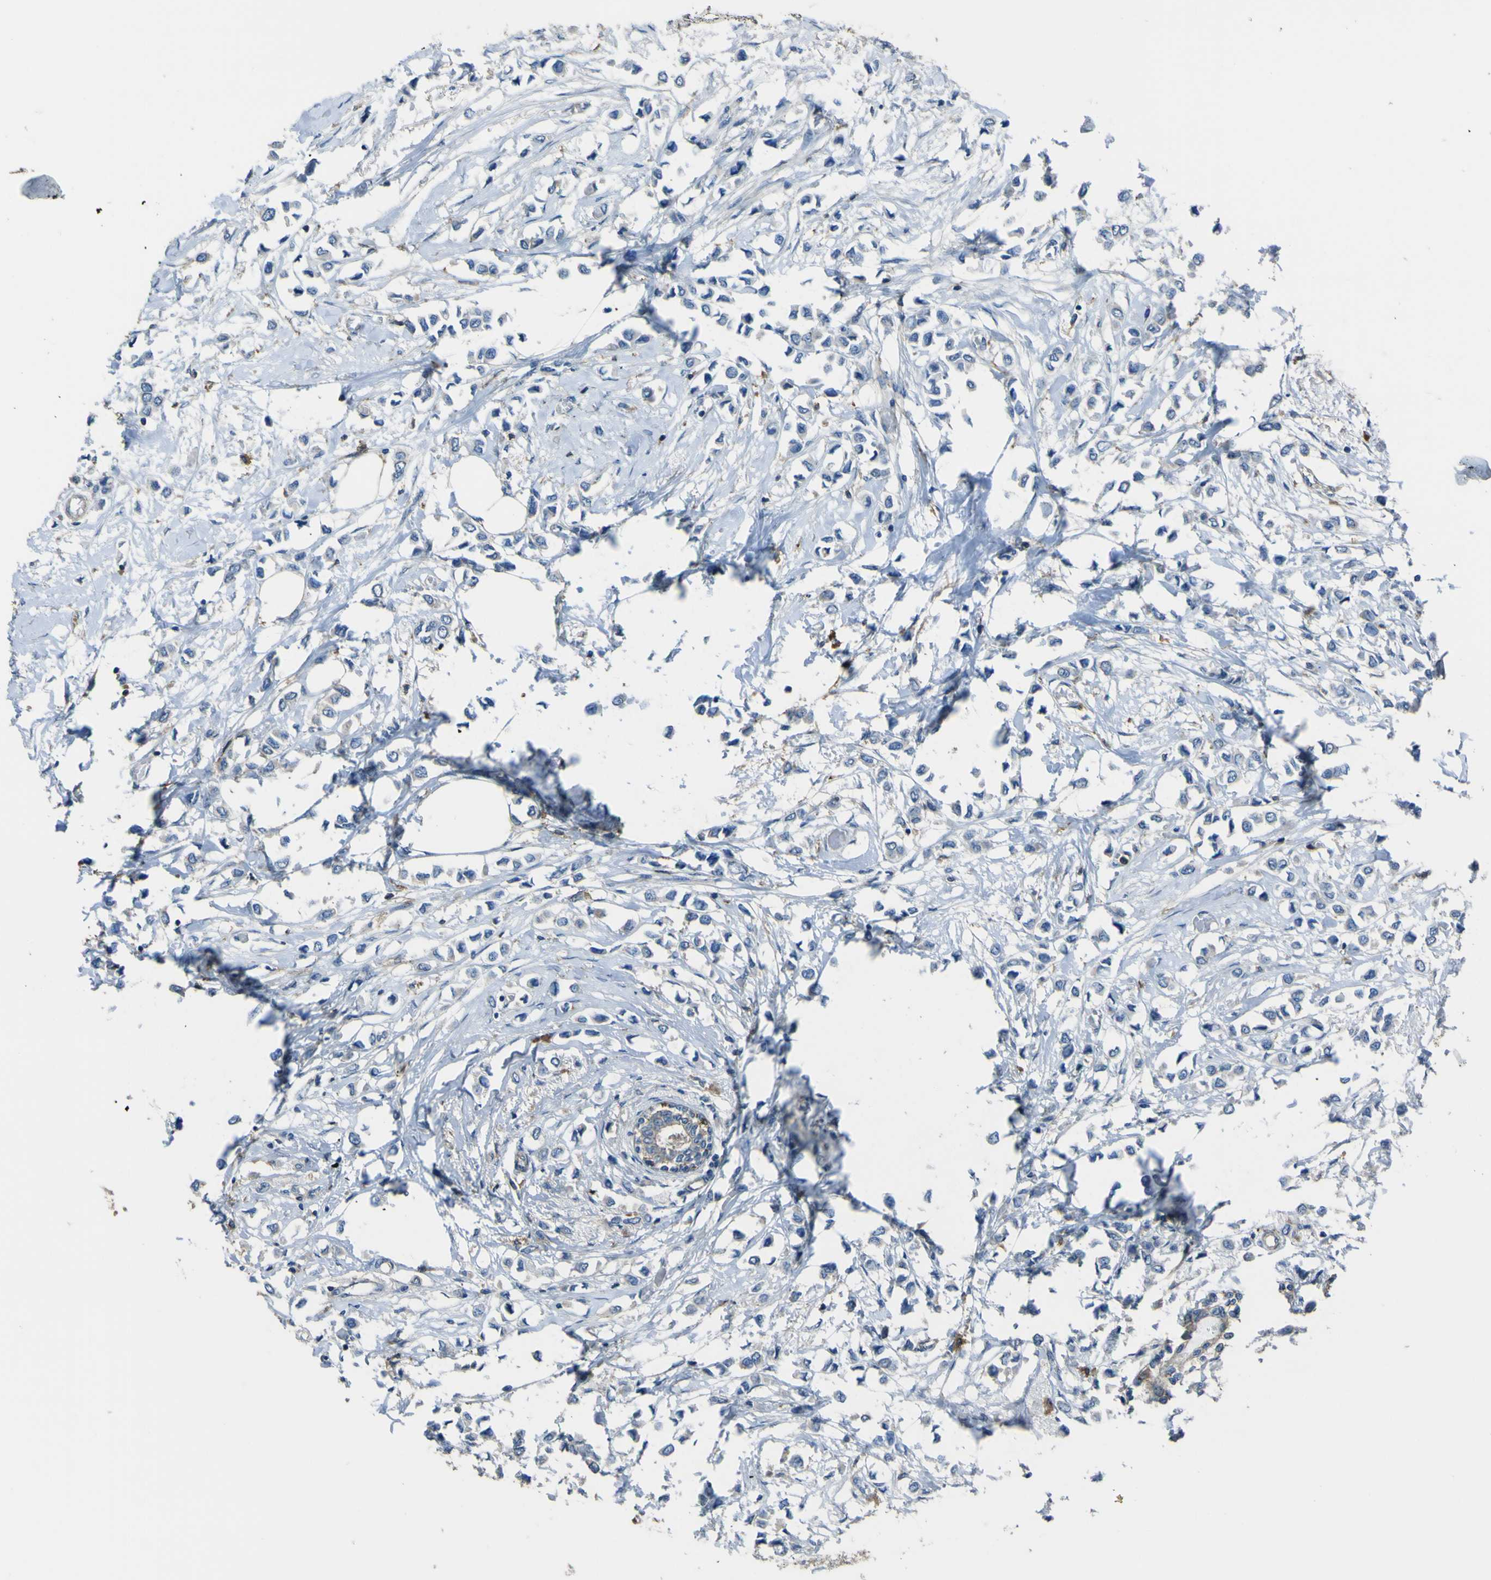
{"staining": {"intensity": "negative", "quantity": "none", "location": "none"}, "tissue": "breast cancer", "cell_type": "Tumor cells", "image_type": "cancer", "snomed": [{"axis": "morphology", "description": "Lobular carcinoma"}, {"axis": "topography", "description": "Breast"}], "caption": "Photomicrograph shows no protein positivity in tumor cells of breast cancer (lobular carcinoma) tissue.", "gene": "LAIR1", "patient": {"sex": "female", "age": 51}}